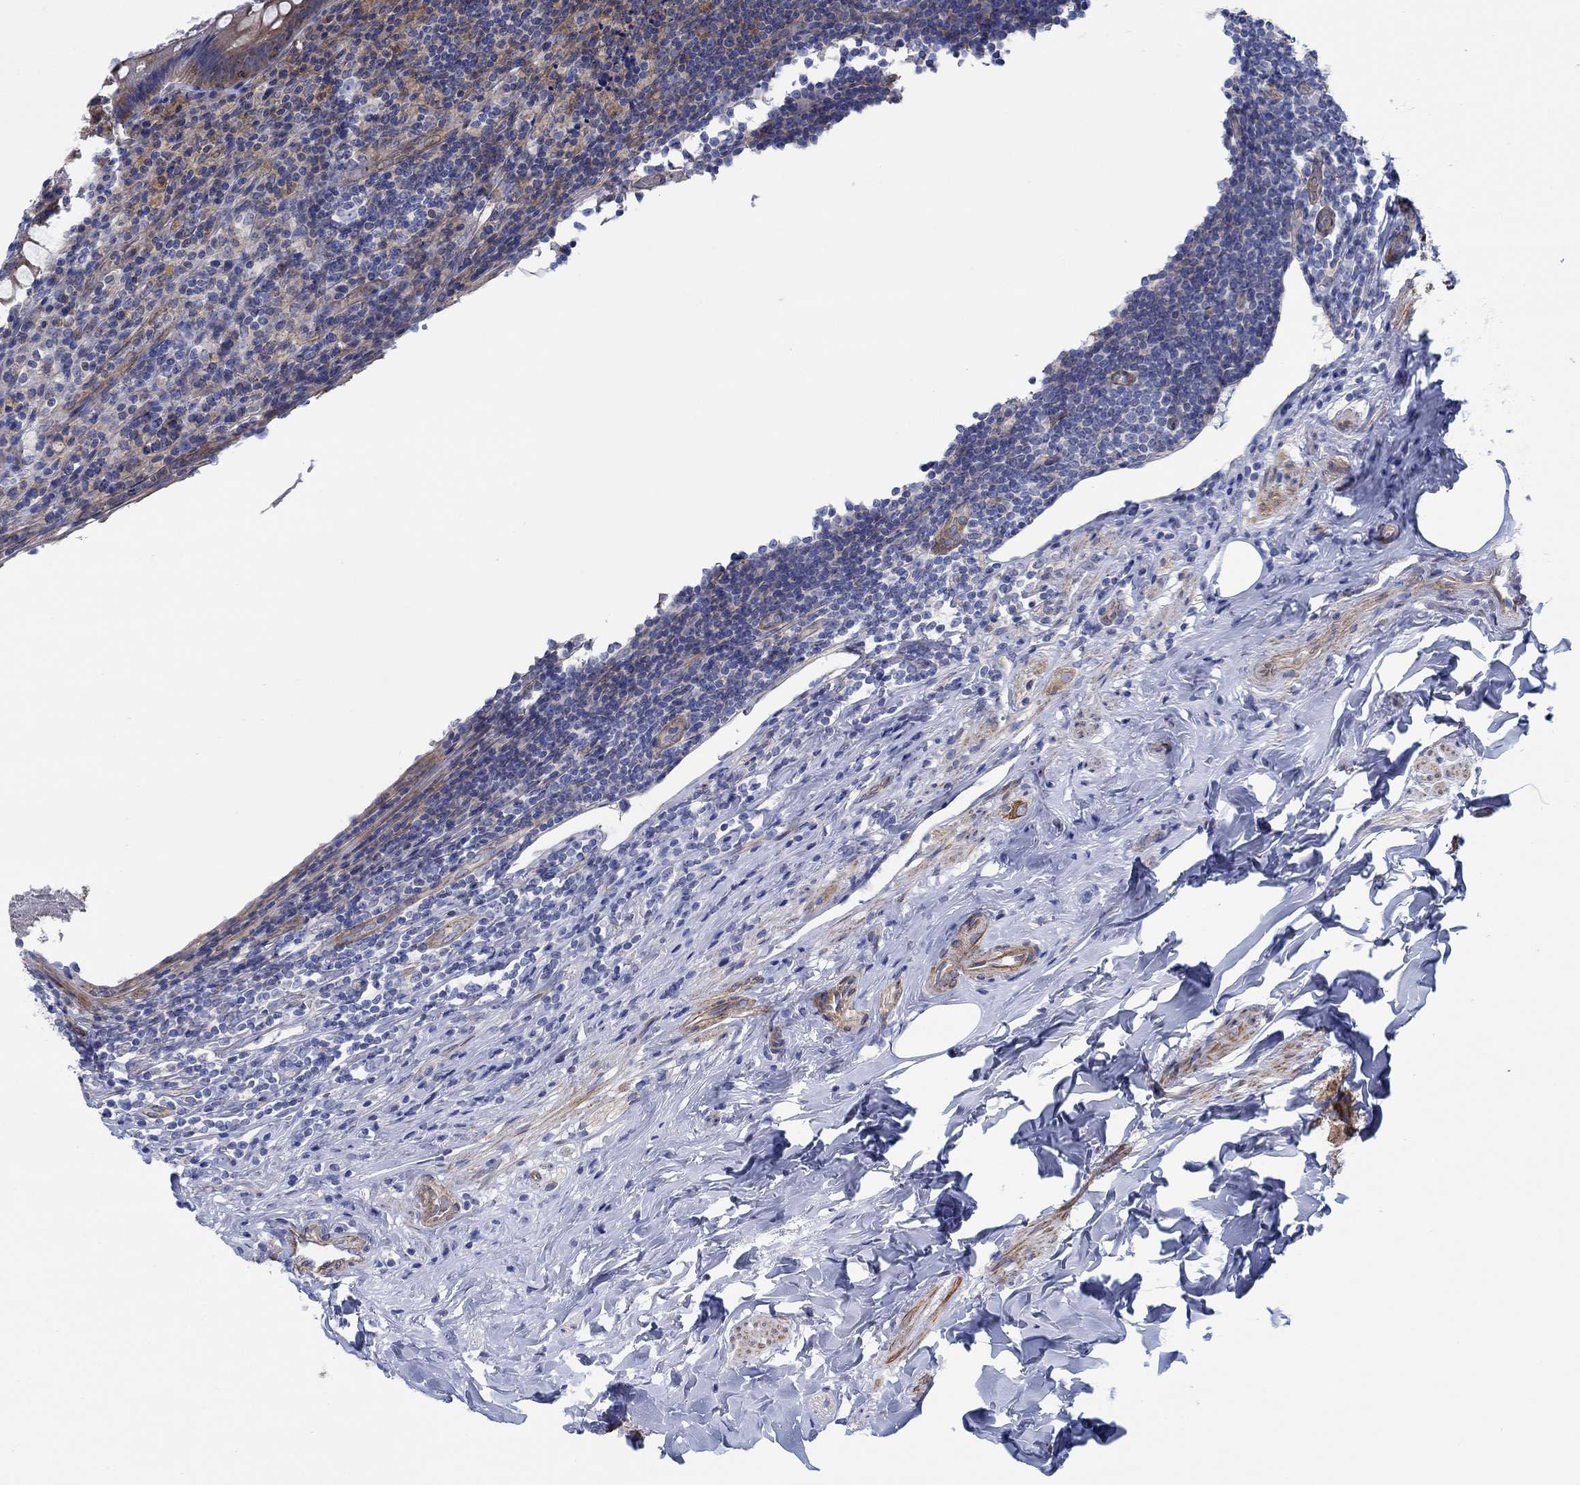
{"staining": {"intensity": "moderate", "quantity": "<25%", "location": "cytoplasmic/membranous"}, "tissue": "appendix", "cell_type": "Glandular cells", "image_type": "normal", "snomed": [{"axis": "morphology", "description": "Normal tissue, NOS"}, {"axis": "topography", "description": "Appendix"}], "caption": "IHC micrograph of benign appendix: appendix stained using immunohistochemistry (IHC) demonstrates low levels of moderate protein expression localized specifically in the cytoplasmic/membranous of glandular cells, appearing as a cytoplasmic/membranous brown color.", "gene": "FMN1", "patient": {"sex": "male", "age": 47}}